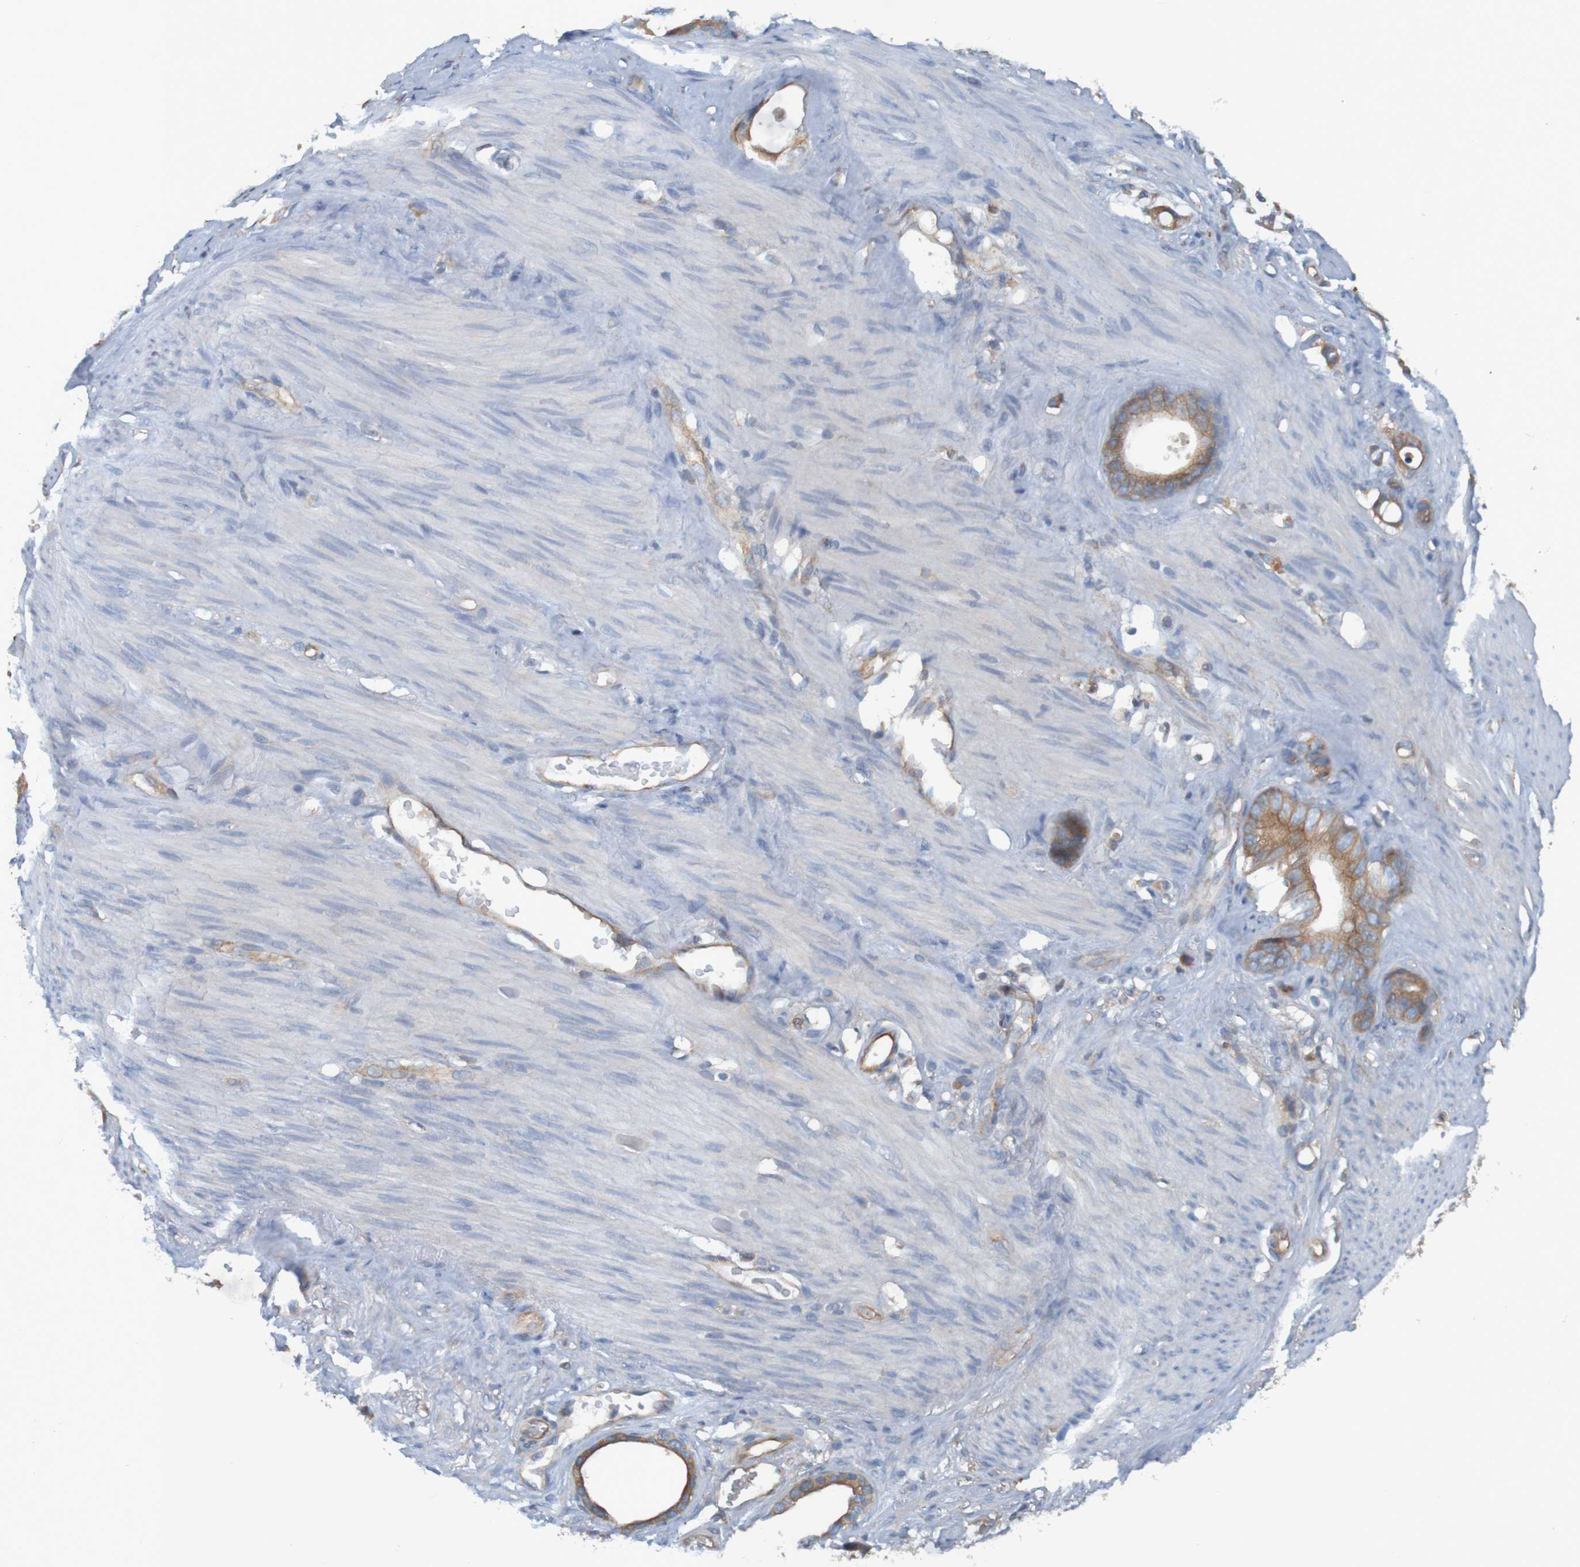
{"staining": {"intensity": "moderate", "quantity": ">75%", "location": "cytoplasmic/membranous"}, "tissue": "stomach cancer", "cell_type": "Tumor cells", "image_type": "cancer", "snomed": [{"axis": "morphology", "description": "Adenocarcinoma, NOS"}, {"axis": "topography", "description": "Stomach"}], "caption": "A histopathology image of human stomach adenocarcinoma stained for a protein demonstrates moderate cytoplasmic/membranous brown staining in tumor cells.", "gene": "DNAJC4", "patient": {"sex": "female", "age": 75}}